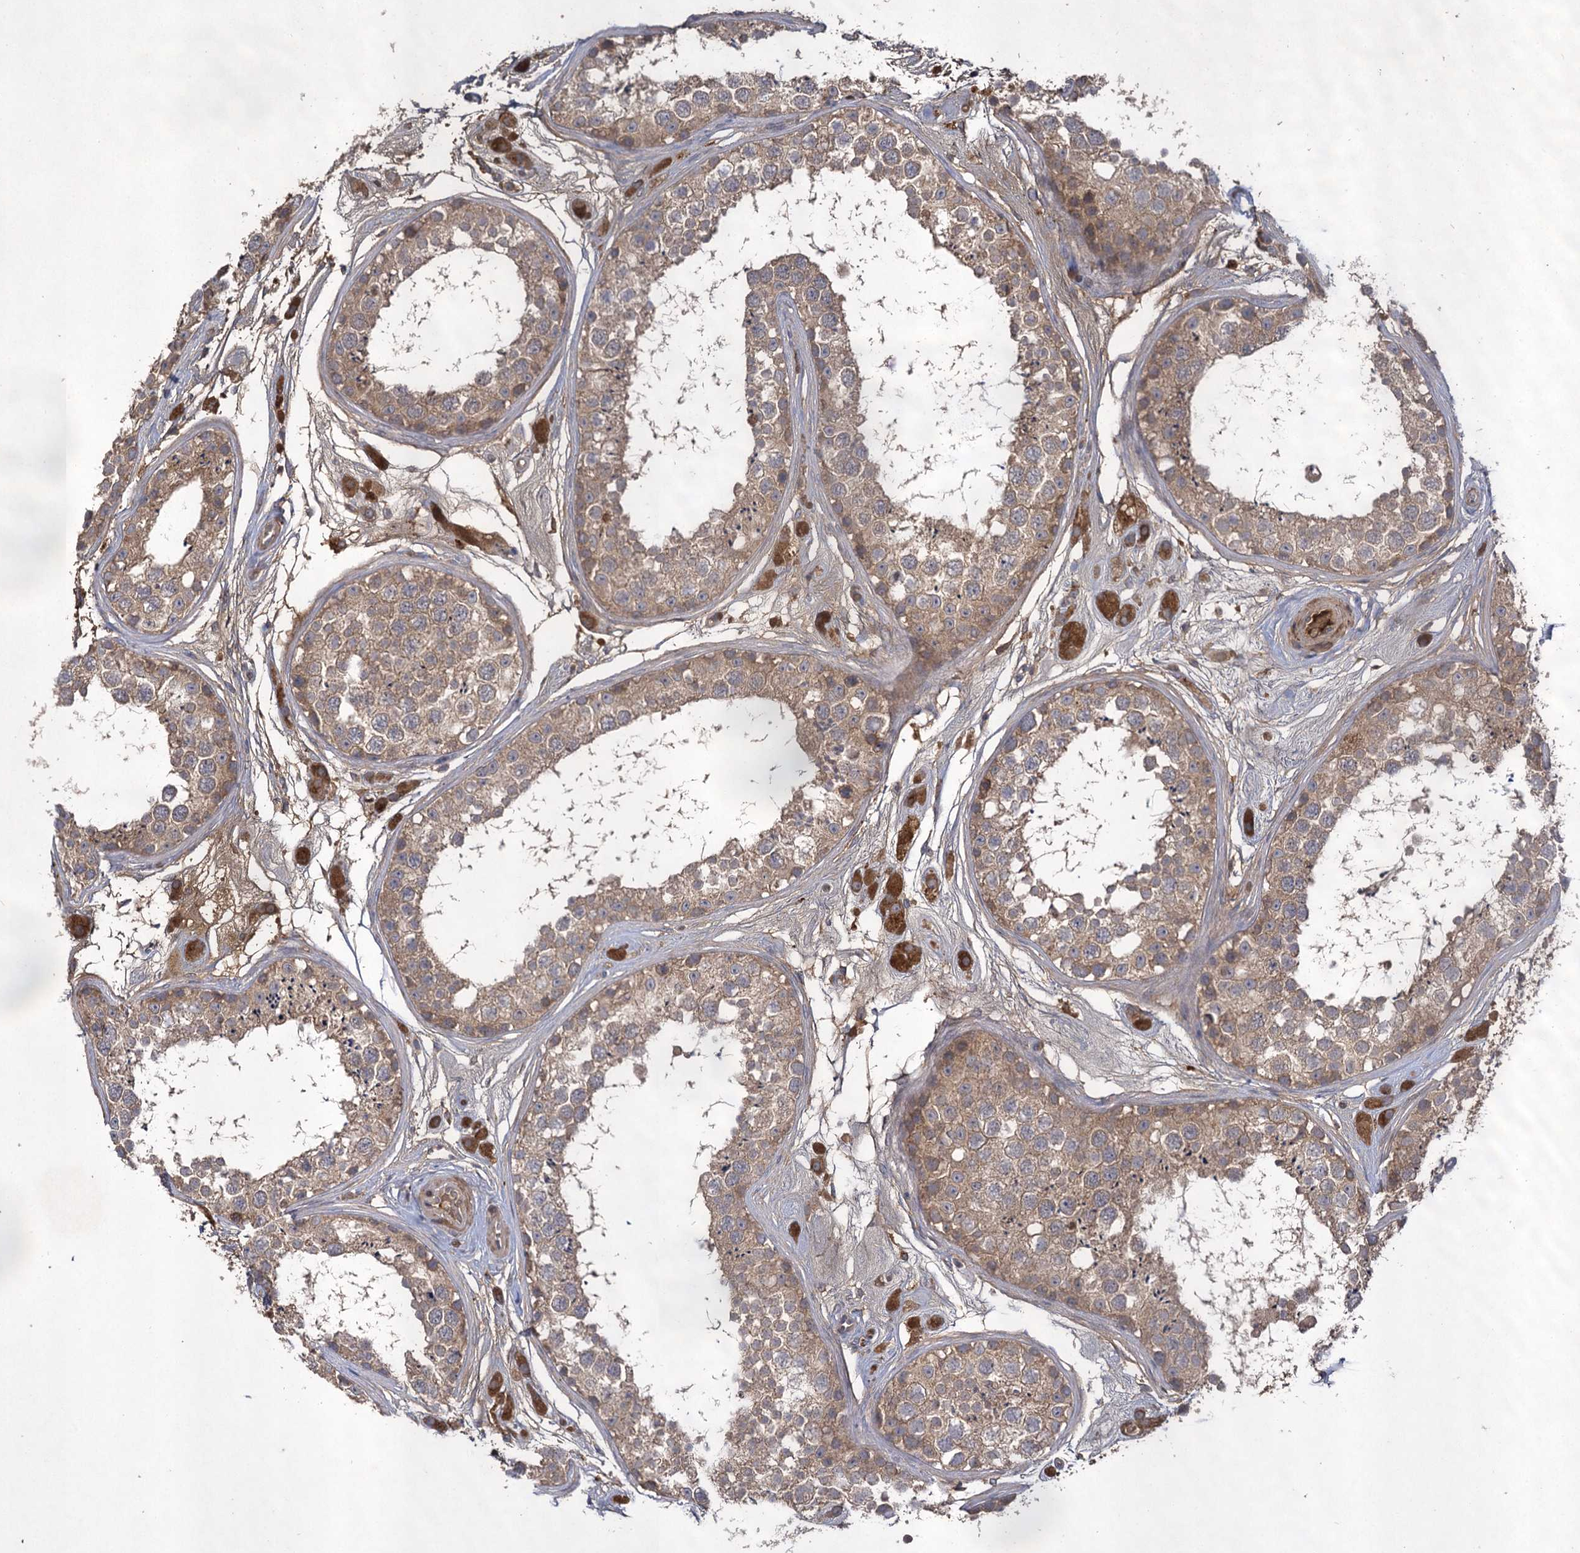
{"staining": {"intensity": "weak", "quantity": ">75%", "location": "cytoplasmic/membranous"}, "tissue": "testis", "cell_type": "Cells in seminiferous ducts", "image_type": "normal", "snomed": [{"axis": "morphology", "description": "Normal tissue, NOS"}, {"axis": "topography", "description": "Testis"}], "caption": "Immunohistochemical staining of unremarkable testis demonstrates low levels of weak cytoplasmic/membranous expression in about >75% of cells in seminiferous ducts.", "gene": "USP50", "patient": {"sex": "male", "age": 25}}